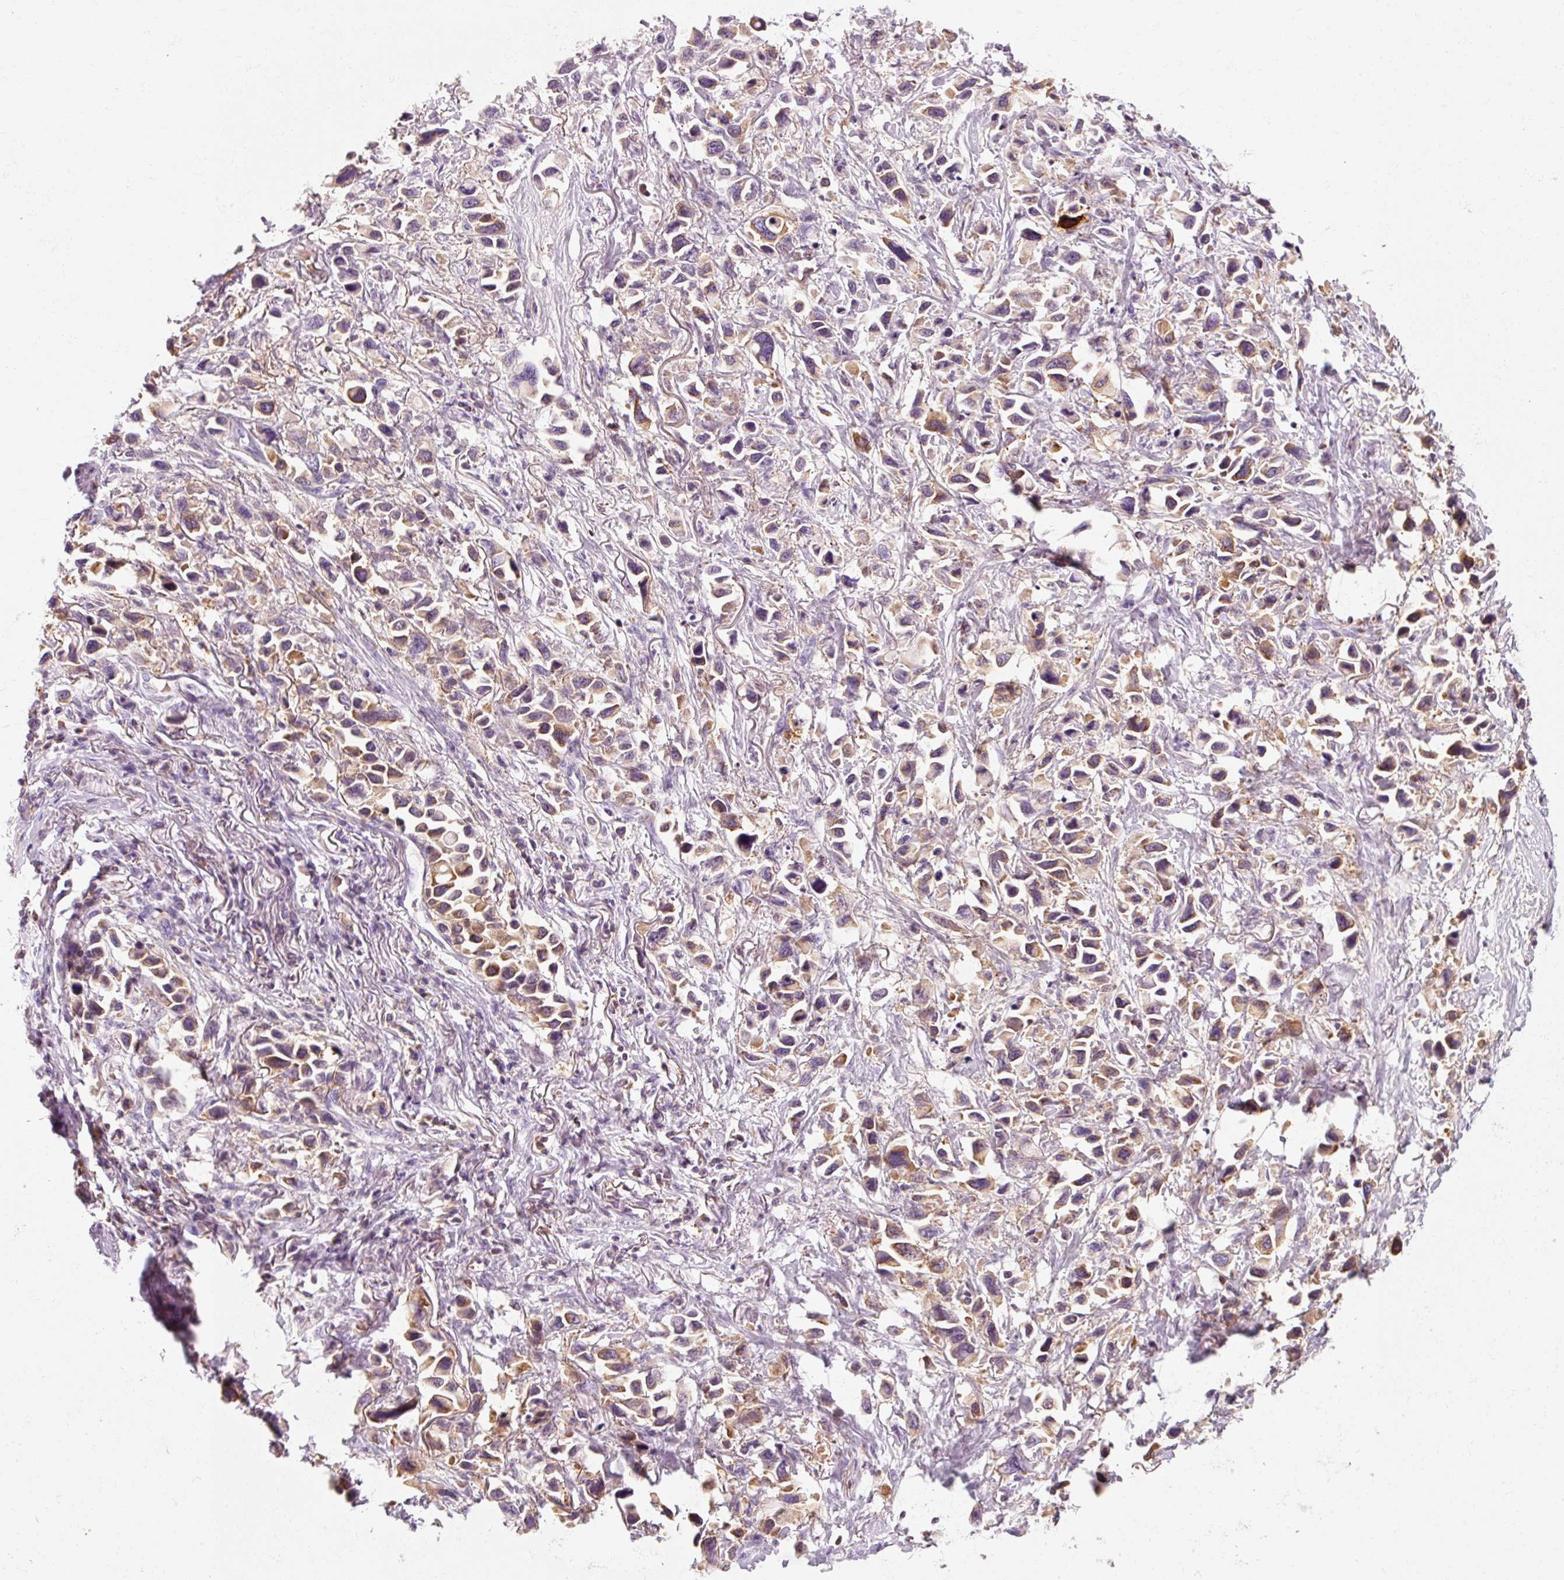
{"staining": {"intensity": "weak", "quantity": "25%-75%", "location": "cytoplasmic/membranous"}, "tissue": "stomach cancer", "cell_type": "Tumor cells", "image_type": "cancer", "snomed": [{"axis": "morphology", "description": "Adenocarcinoma, NOS"}, {"axis": "topography", "description": "Stomach"}], "caption": "Immunohistochemical staining of stomach adenocarcinoma exhibits low levels of weak cytoplasmic/membranous protein staining in approximately 25%-75% of tumor cells.", "gene": "OR8K1", "patient": {"sex": "female", "age": 81}}